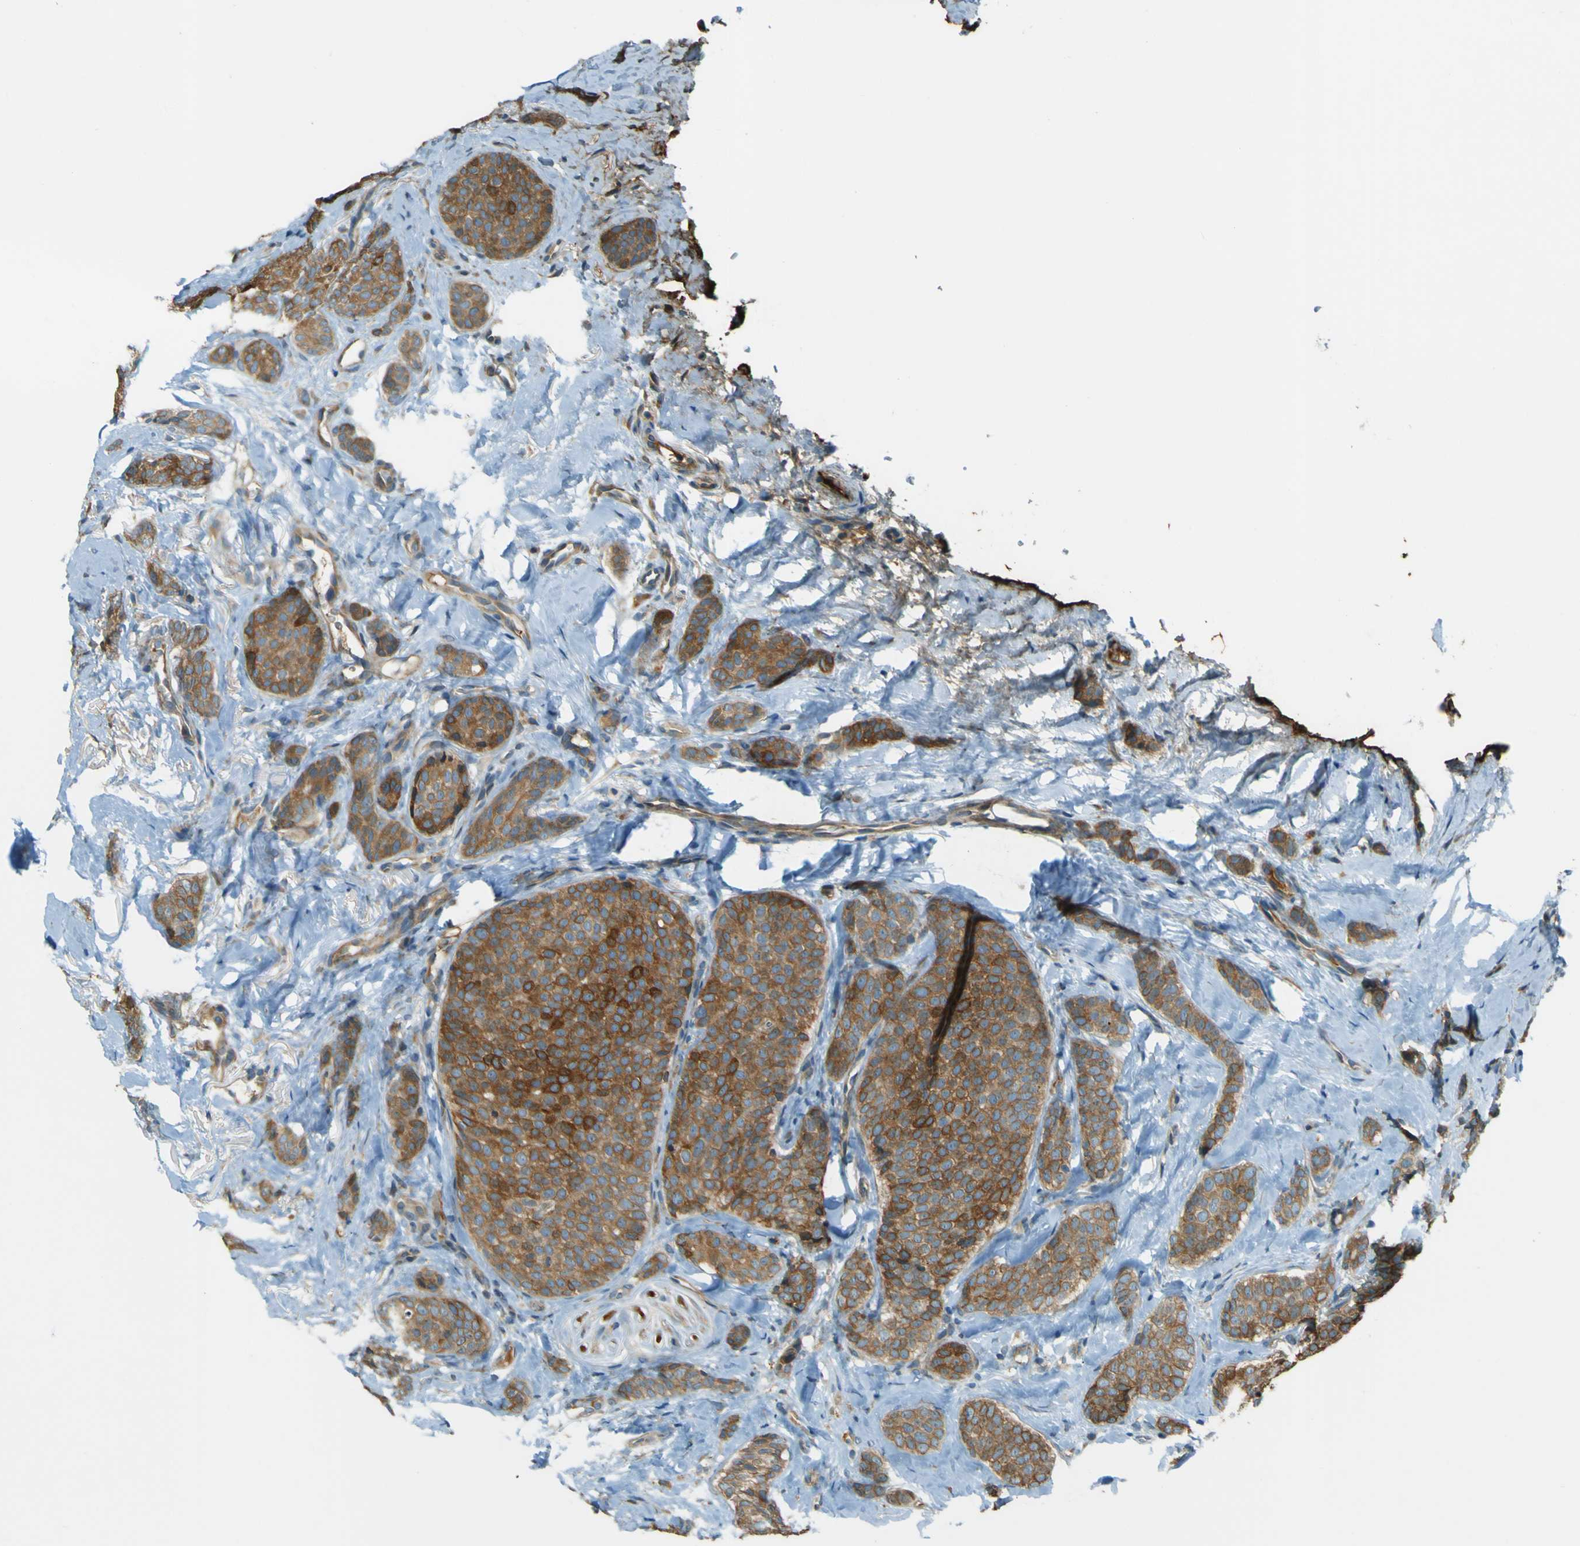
{"staining": {"intensity": "strong", "quantity": ">75%", "location": "cytoplasmic/membranous"}, "tissue": "breast cancer", "cell_type": "Tumor cells", "image_type": "cancer", "snomed": [{"axis": "morphology", "description": "Lobular carcinoma"}, {"axis": "topography", "description": "Skin"}, {"axis": "topography", "description": "Breast"}], "caption": "About >75% of tumor cells in breast cancer (lobular carcinoma) show strong cytoplasmic/membranous protein positivity as visualized by brown immunohistochemical staining.", "gene": "LPCAT1", "patient": {"sex": "female", "age": 46}}